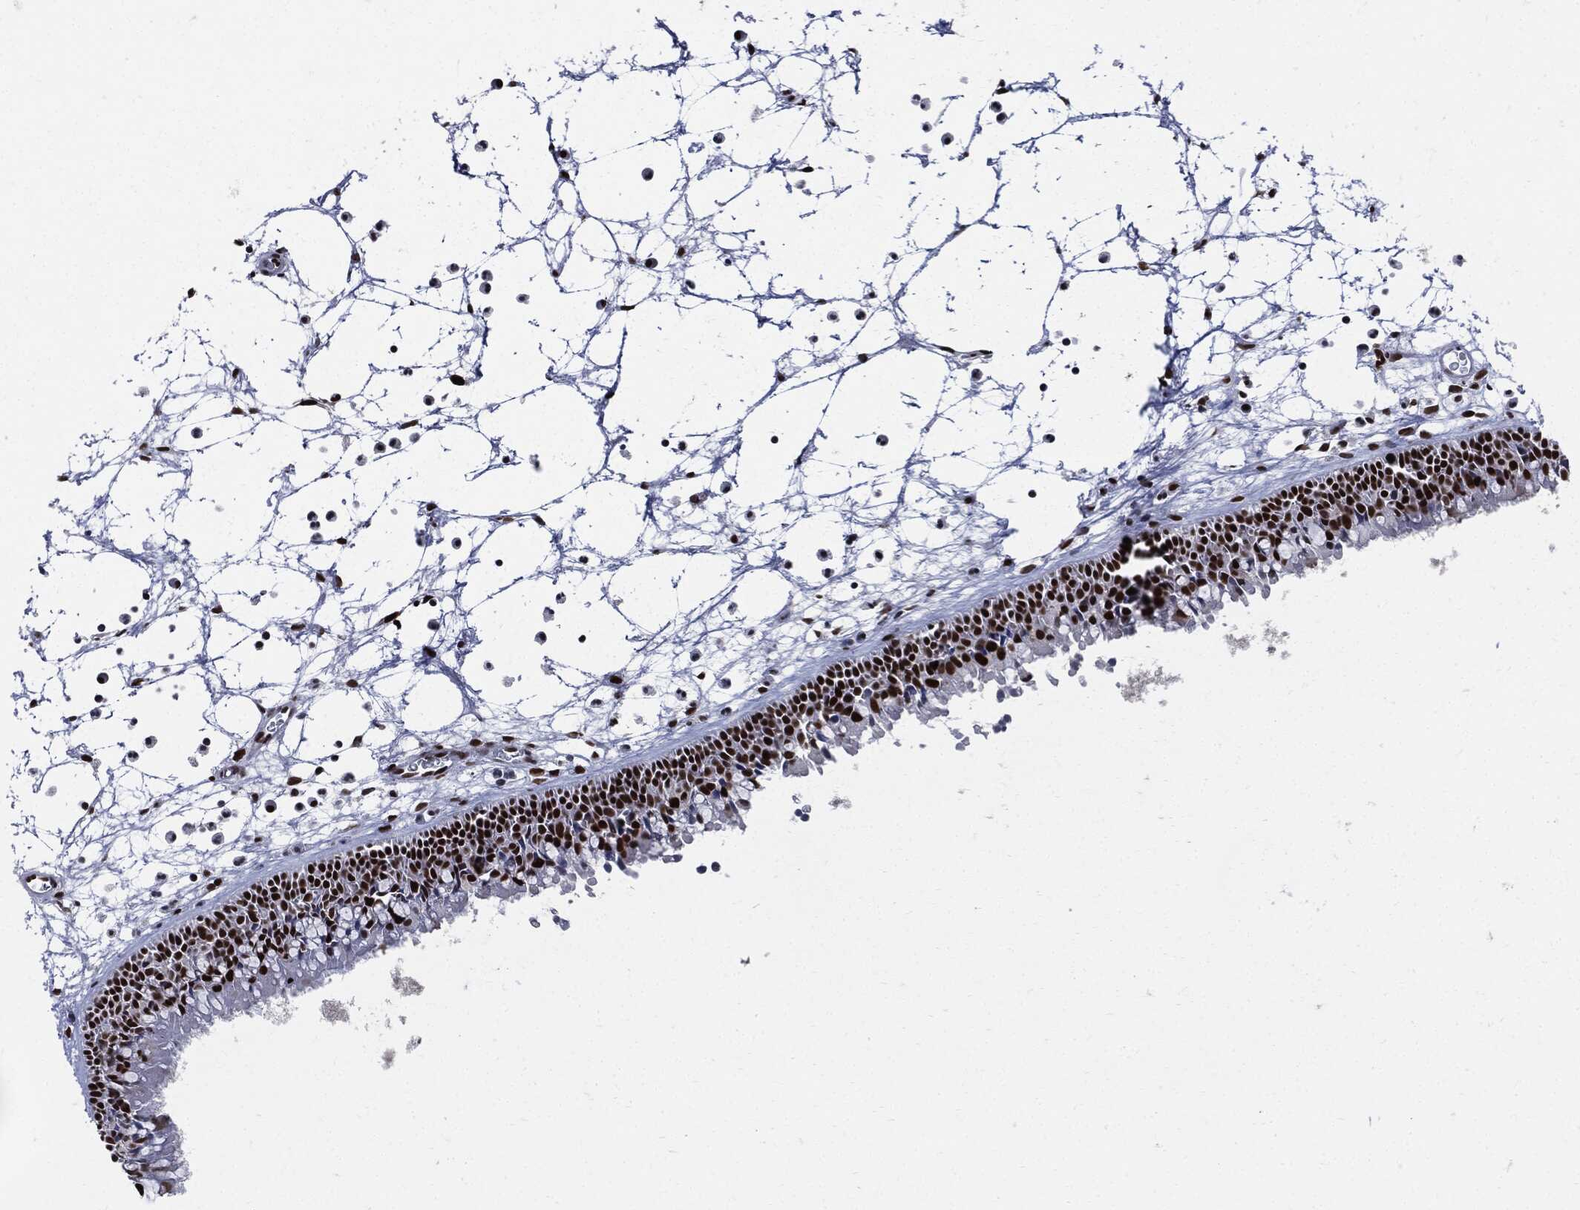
{"staining": {"intensity": "strong", "quantity": ">75%", "location": "nuclear"}, "tissue": "nasopharynx", "cell_type": "Respiratory epithelial cells", "image_type": "normal", "snomed": [{"axis": "morphology", "description": "Normal tissue, NOS"}, {"axis": "topography", "description": "Nasopharynx"}], "caption": "Immunohistochemistry of benign nasopharynx reveals high levels of strong nuclear positivity in about >75% of respiratory epithelial cells.", "gene": "PCNA", "patient": {"sex": "male", "age": 58}}